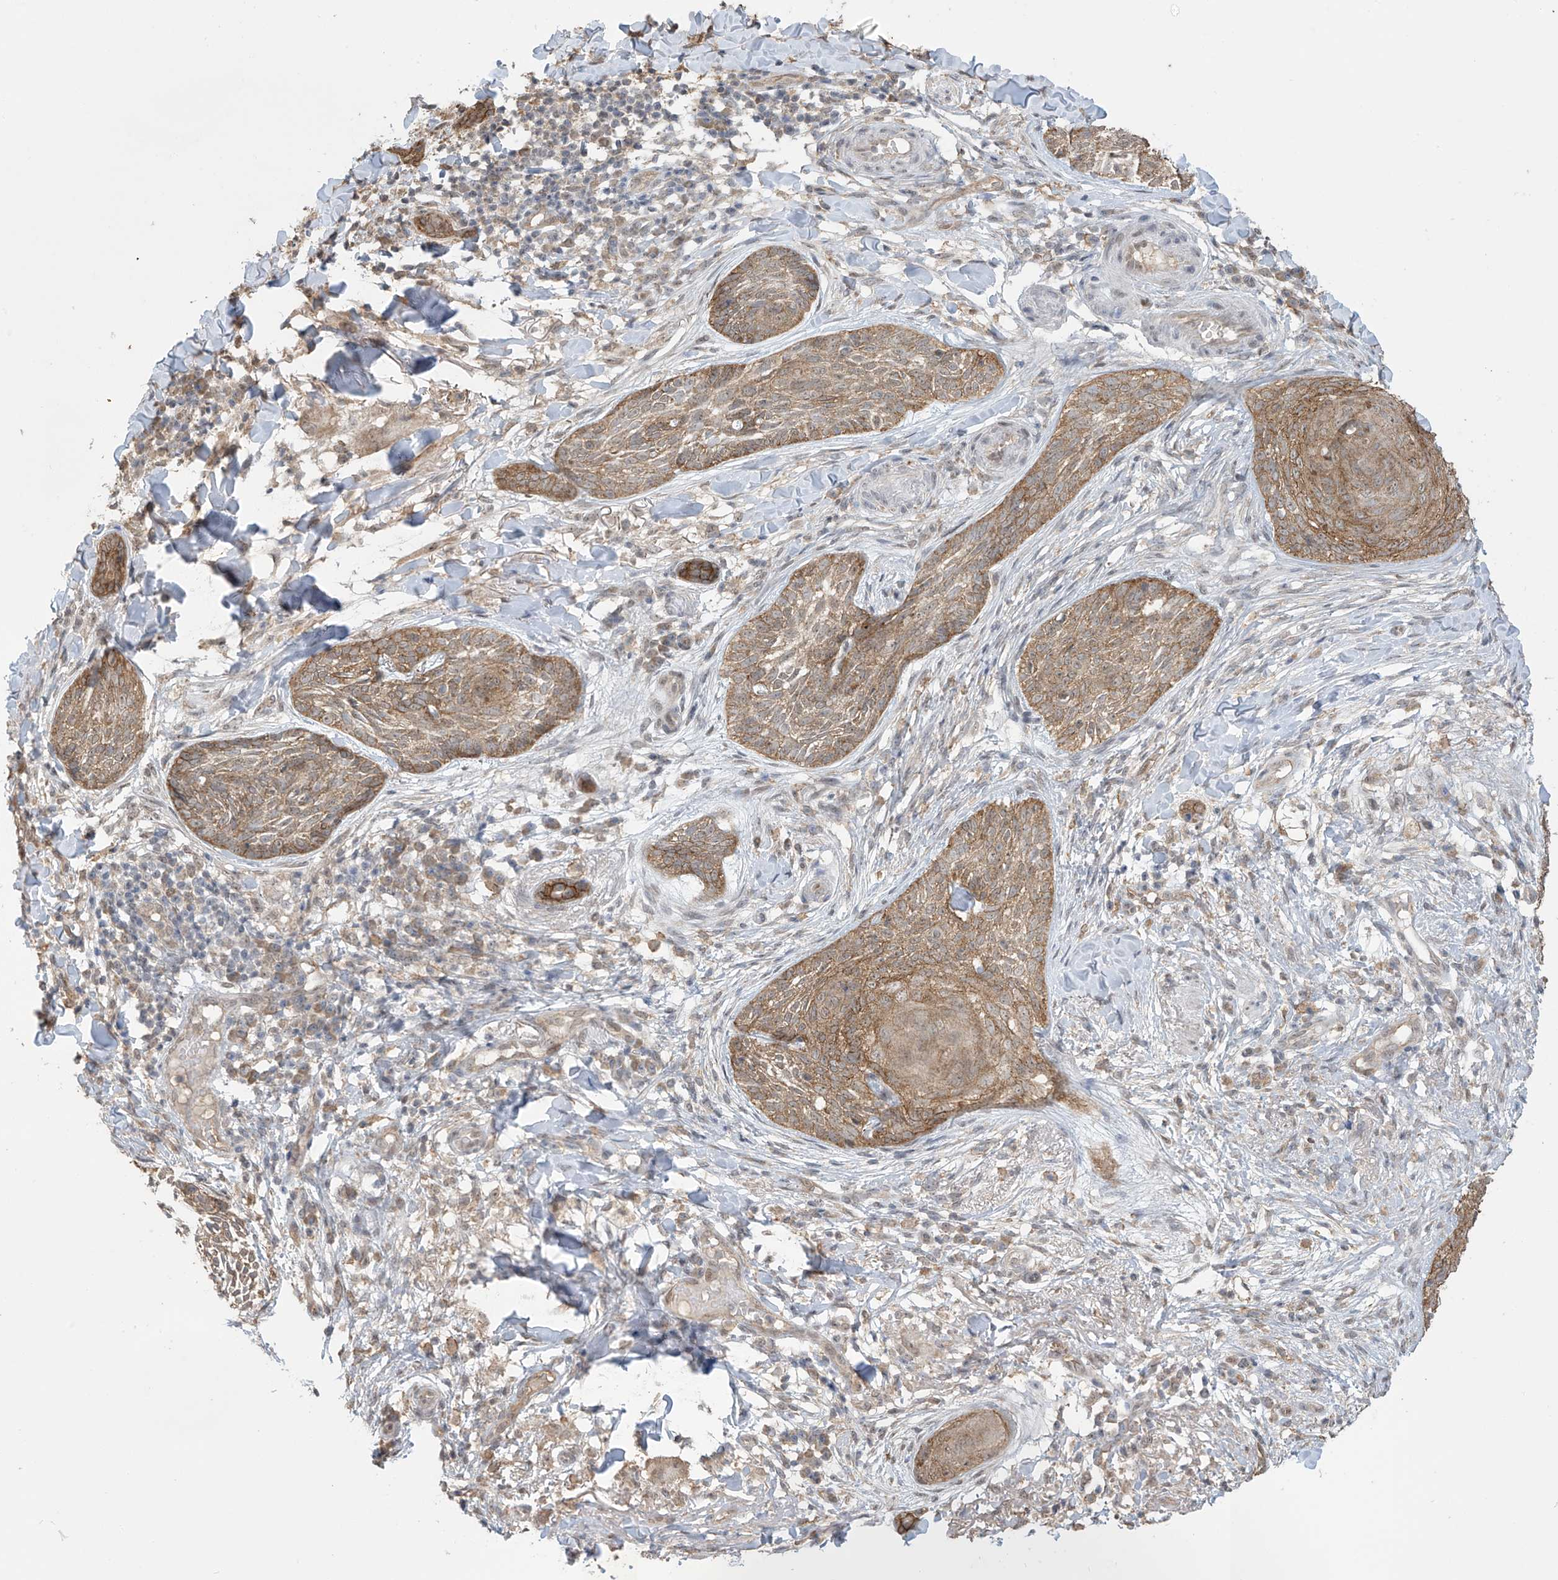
{"staining": {"intensity": "moderate", "quantity": ">75%", "location": "cytoplasmic/membranous"}, "tissue": "skin cancer", "cell_type": "Tumor cells", "image_type": "cancer", "snomed": [{"axis": "morphology", "description": "Basal cell carcinoma"}, {"axis": "topography", "description": "Skin"}], "caption": "Protein analysis of basal cell carcinoma (skin) tissue demonstrates moderate cytoplasmic/membranous expression in about >75% of tumor cells. Nuclei are stained in blue.", "gene": "KIAA1522", "patient": {"sex": "male", "age": 85}}